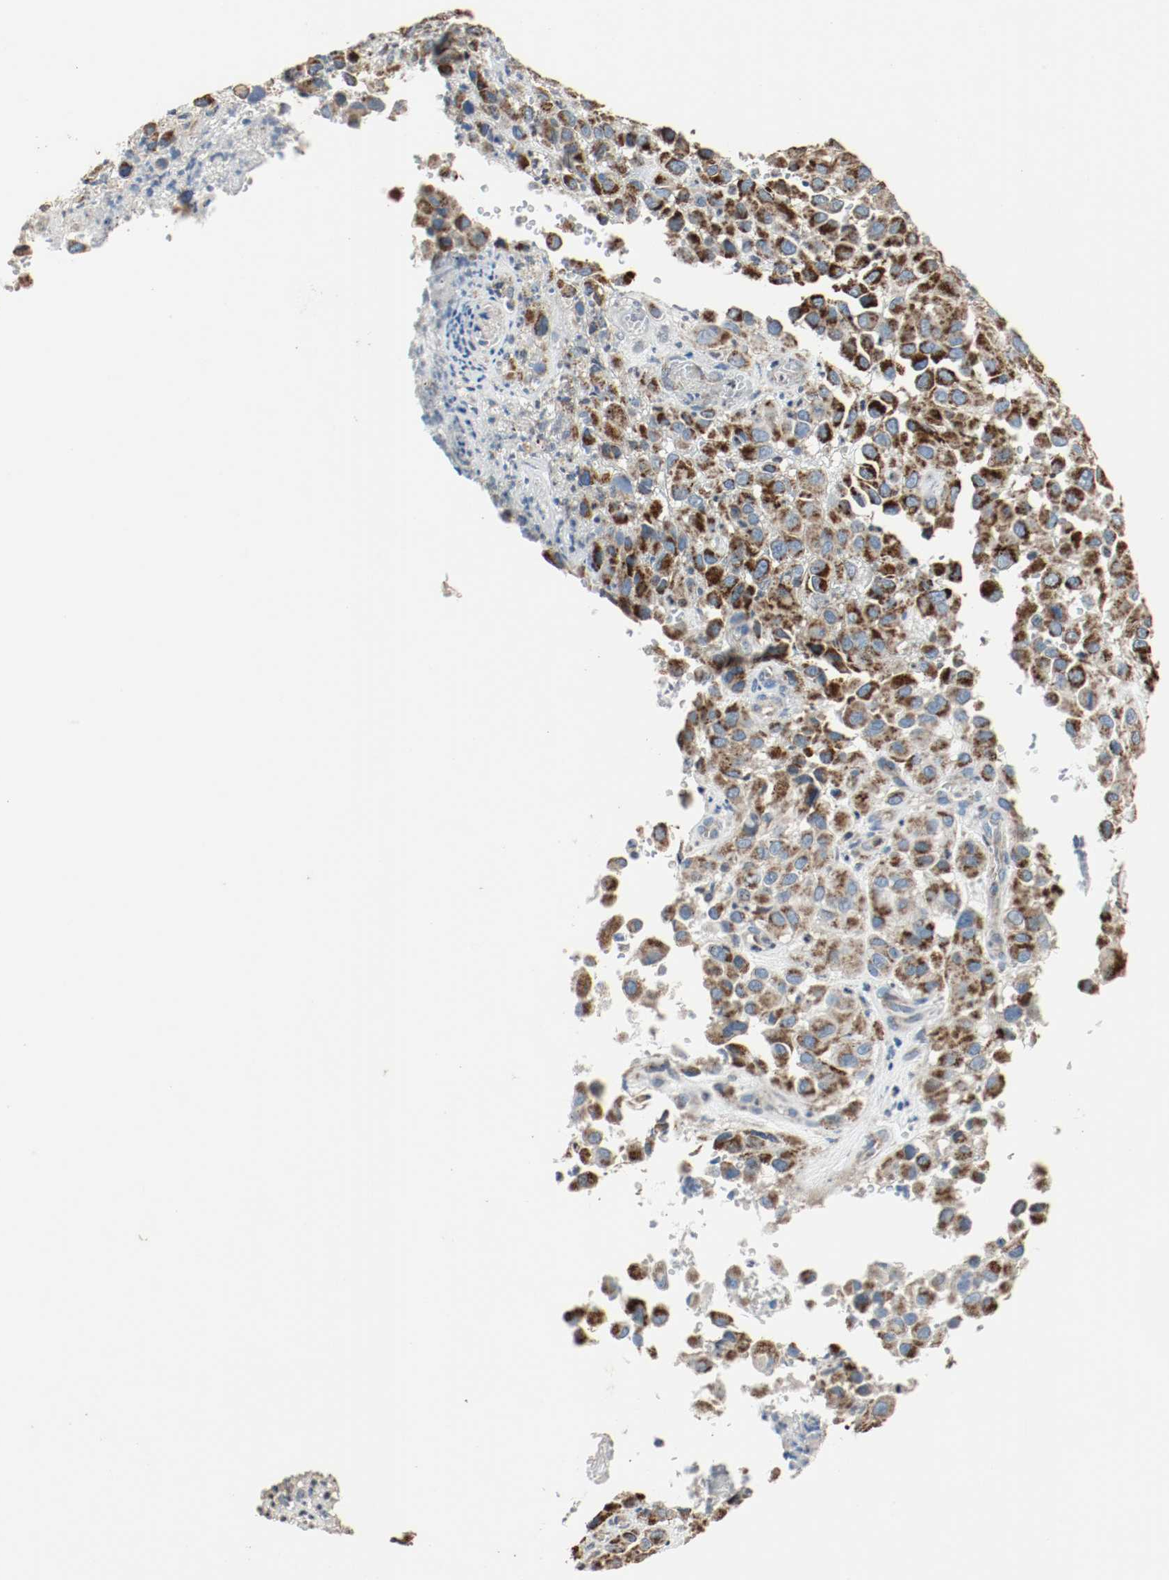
{"staining": {"intensity": "strong", "quantity": ">75%", "location": "cytoplasmic/membranous"}, "tissue": "melanoma", "cell_type": "Tumor cells", "image_type": "cancer", "snomed": [{"axis": "morphology", "description": "Malignant melanoma, NOS"}, {"axis": "topography", "description": "Skin"}], "caption": "Immunohistochemical staining of malignant melanoma demonstrates high levels of strong cytoplasmic/membranous positivity in about >75% of tumor cells.", "gene": "ALDH4A1", "patient": {"sex": "female", "age": 21}}